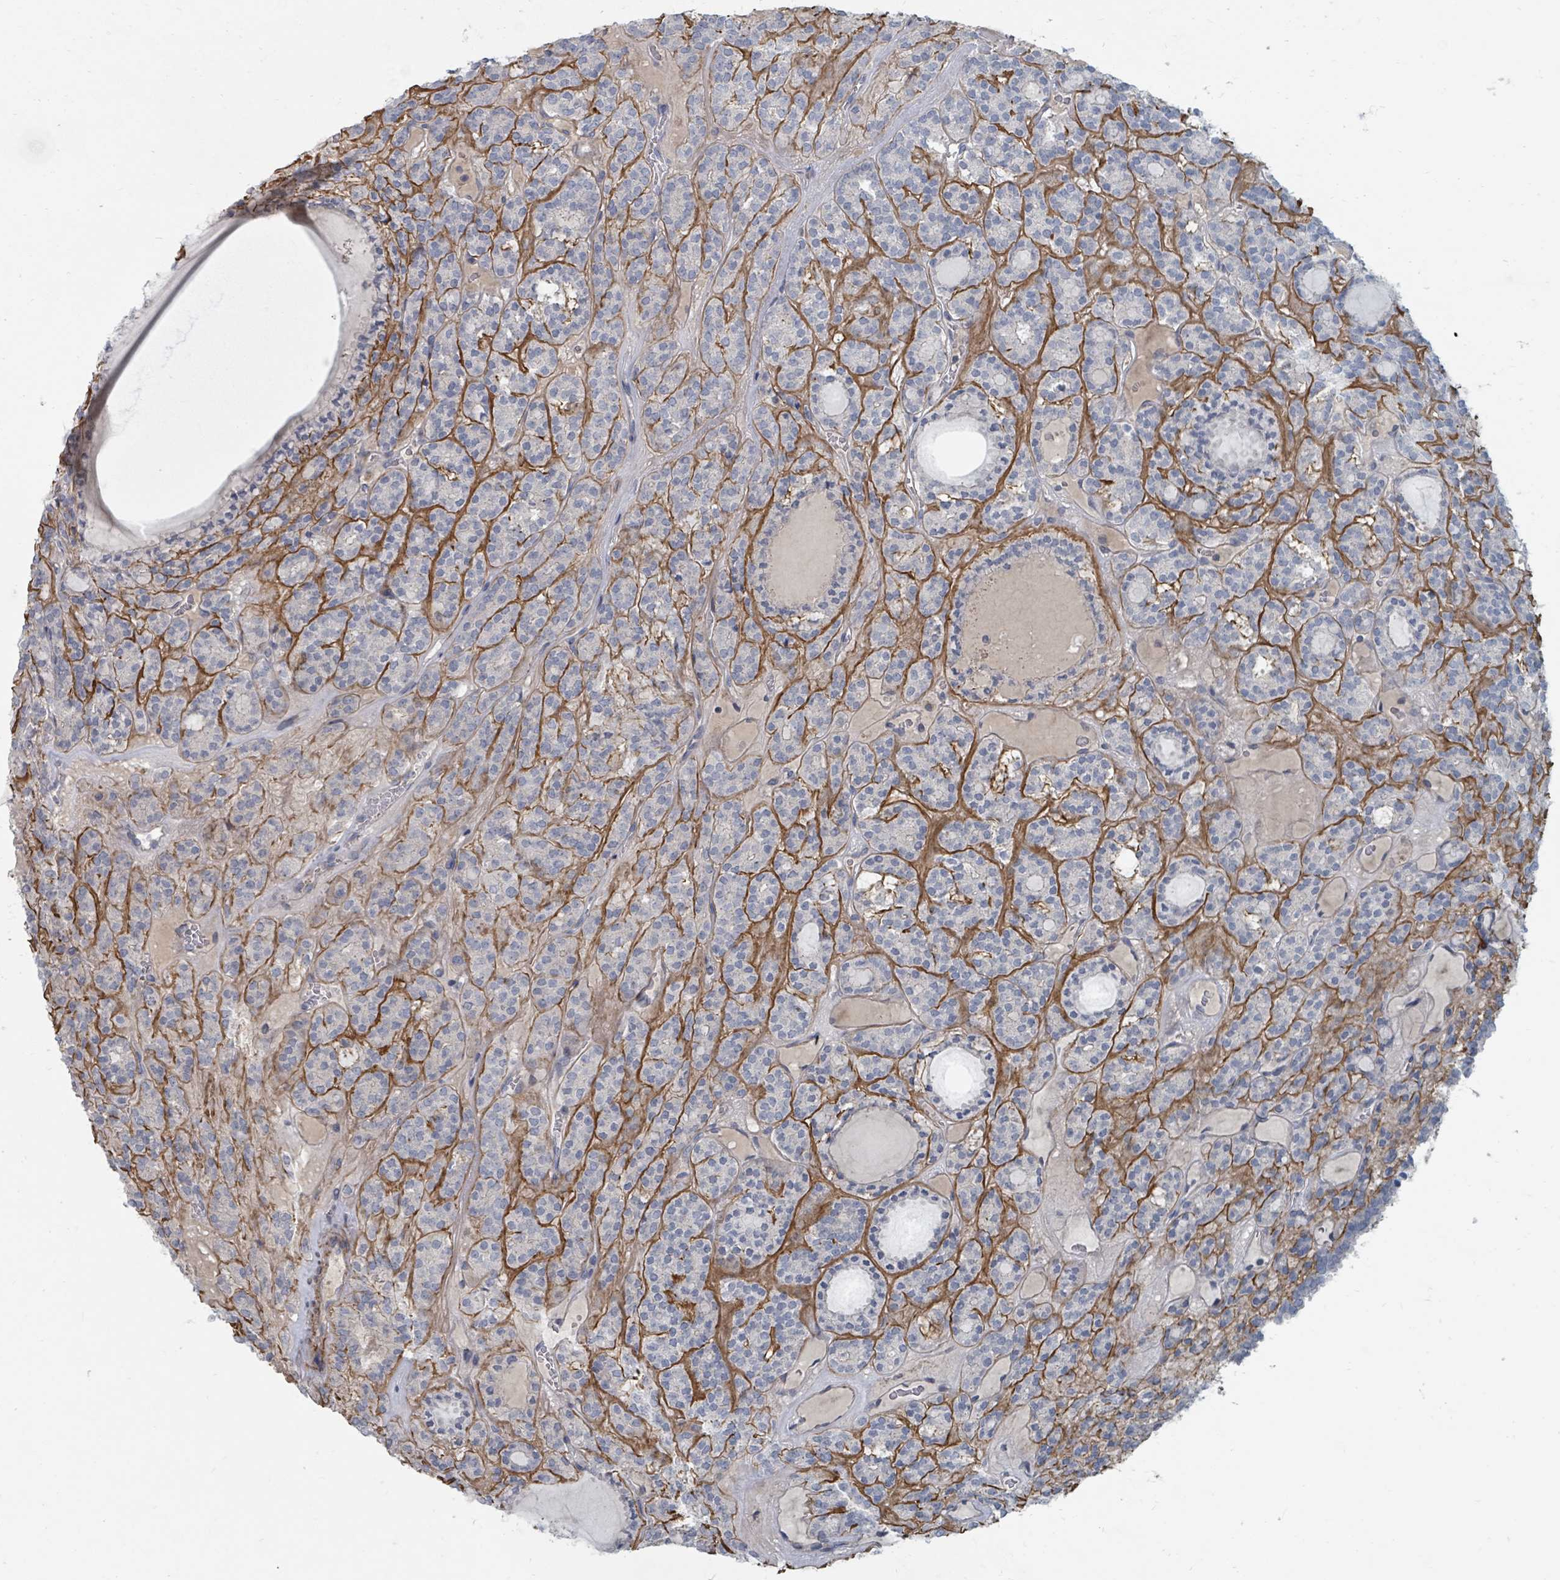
{"staining": {"intensity": "negative", "quantity": "none", "location": "none"}, "tissue": "thyroid cancer", "cell_type": "Tumor cells", "image_type": "cancer", "snomed": [{"axis": "morphology", "description": "Follicular adenoma carcinoma, NOS"}, {"axis": "topography", "description": "Thyroid gland"}], "caption": "DAB immunohistochemical staining of follicular adenoma carcinoma (thyroid) displays no significant staining in tumor cells.", "gene": "ARGFX", "patient": {"sex": "female", "age": 63}}